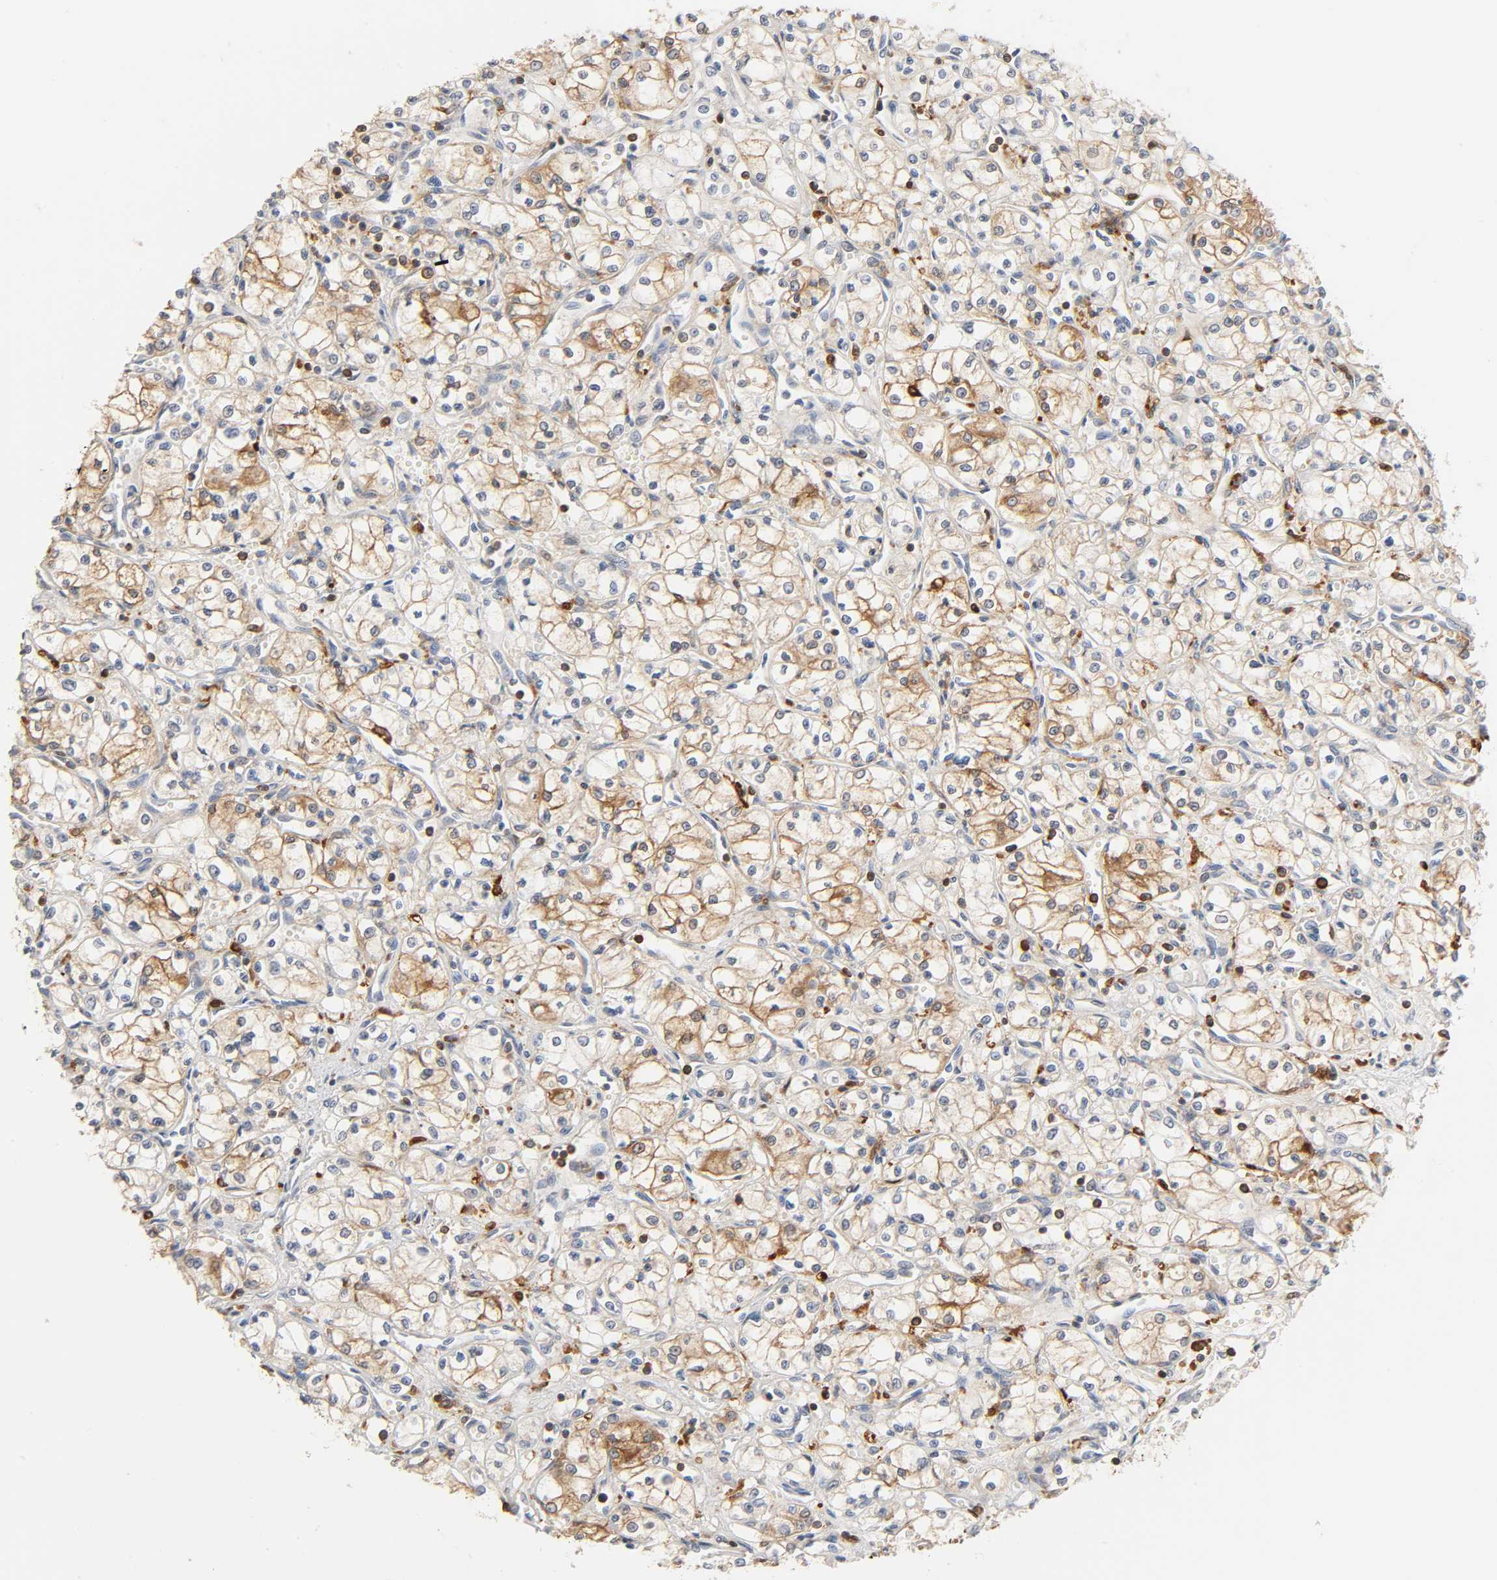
{"staining": {"intensity": "moderate", "quantity": "25%-75%", "location": "cytoplasmic/membranous"}, "tissue": "renal cancer", "cell_type": "Tumor cells", "image_type": "cancer", "snomed": [{"axis": "morphology", "description": "Normal tissue, NOS"}, {"axis": "morphology", "description": "Adenocarcinoma, NOS"}, {"axis": "topography", "description": "Kidney"}], "caption": "Renal cancer (adenocarcinoma) was stained to show a protein in brown. There is medium levels of moderate cytoplasmic/membranous staining in about 25%-75% of tumor cells.", "gene": "BIN1", "patient": {"sex": "male", "age": 59}}